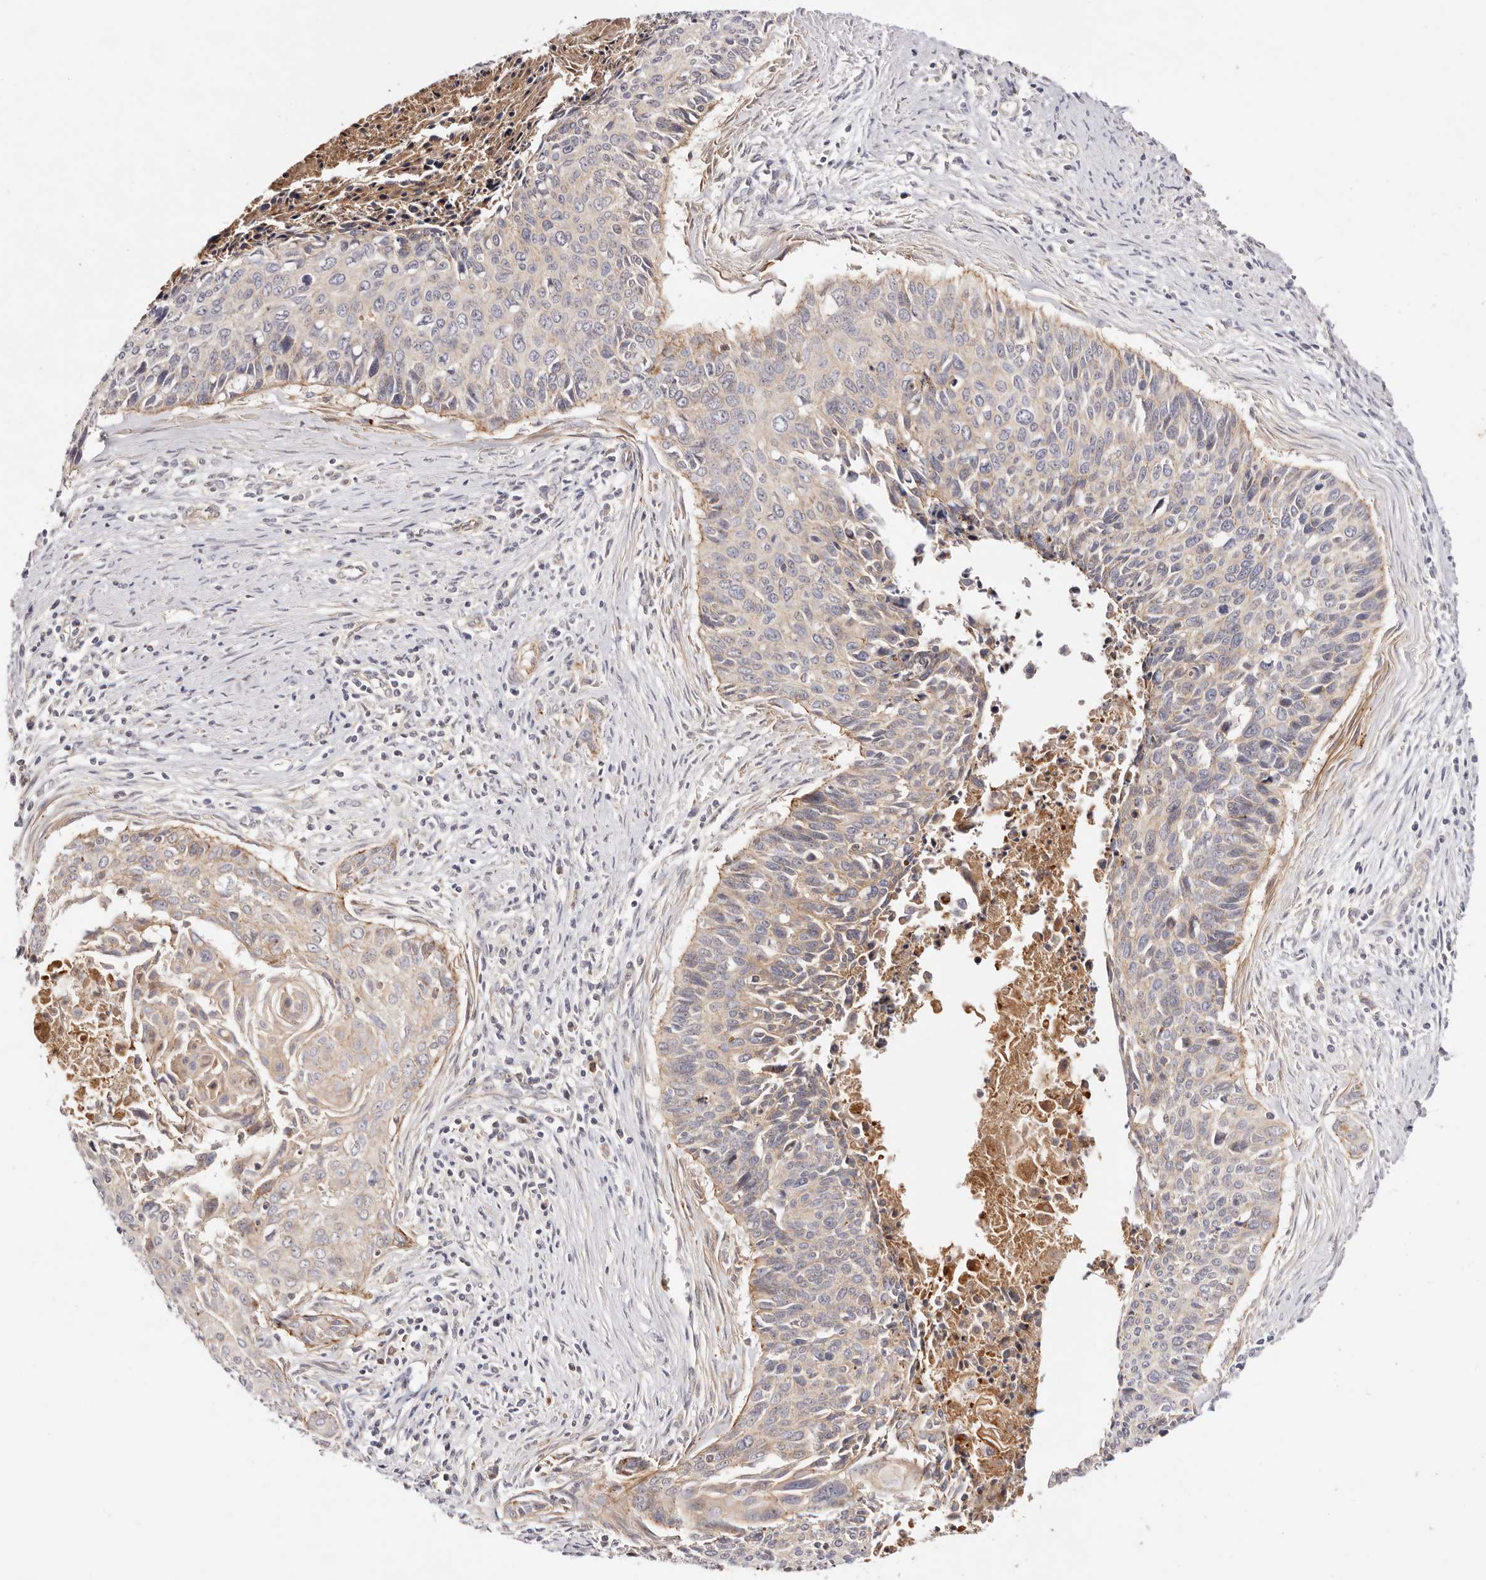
{"staining": {"intensity": "weak", "quantity": "25%-75%", "location": "cytoplasmic/membranous"}, "tissue": "cervical cancer", "cell_type": "Tumor cells", "image_type": "cancer", "snomed": [{"axis": "morphology", "description": "Squamous cell carcinoma, NOS"}, {"axis": "topography", "description": "Cervix"}], "caption": "Brown immunohistochemical staining in squamous cell carcinoma (cervical) demonstrates weak cytoplasmic/membranous positivity in approximately 25%-75% of tumor cells.", "gene": "SLC35B2", "patient": {"sex": "female", "age": 55}}